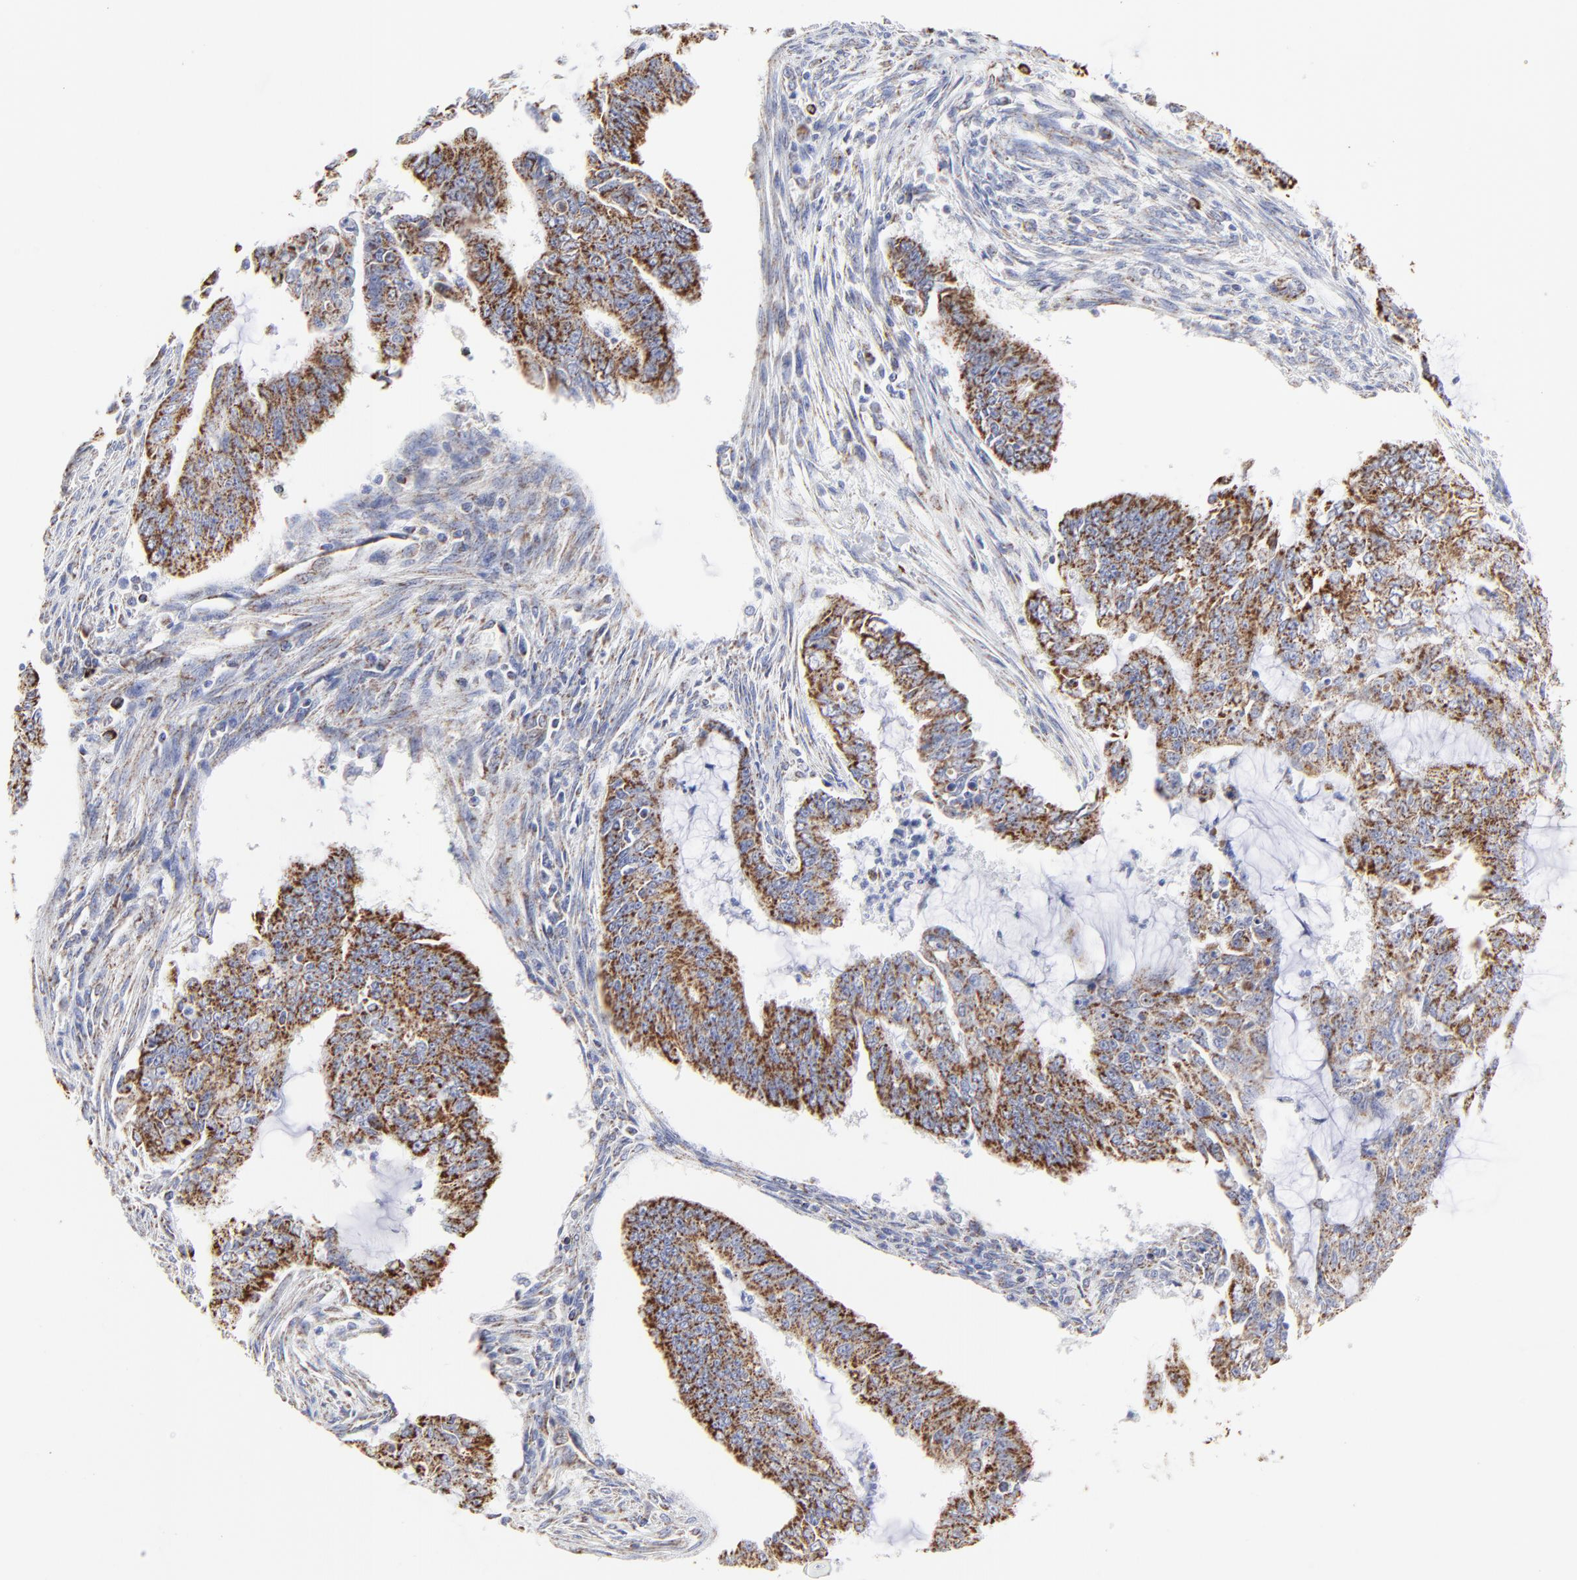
{"staining": {"intensity": "strong", "quantity": ">75%", "location": "cytoplasmic/membranous"}, "tissue": "endometrial cancer", "cell_type": "Tumor cells", "image_type": "cancer", "snomed": [{"axis": "morphology", "description": "Adenocarcinoma, NOS"}, {"axis": "topography", "description": "Endometrium"}], "caption": "A brown stain labels strong cytoplasmic/membranous staining of a protein in endometrial cancer (adenocarcinoma) tumor cells. The staining was performed using DAB to visualize the protein expression in brown, while the nuclei were stained in blue with hematoxylin (Magnification: 20x).", "gene": "PINK1", "patient": {"sex": "female", "age": 75}}